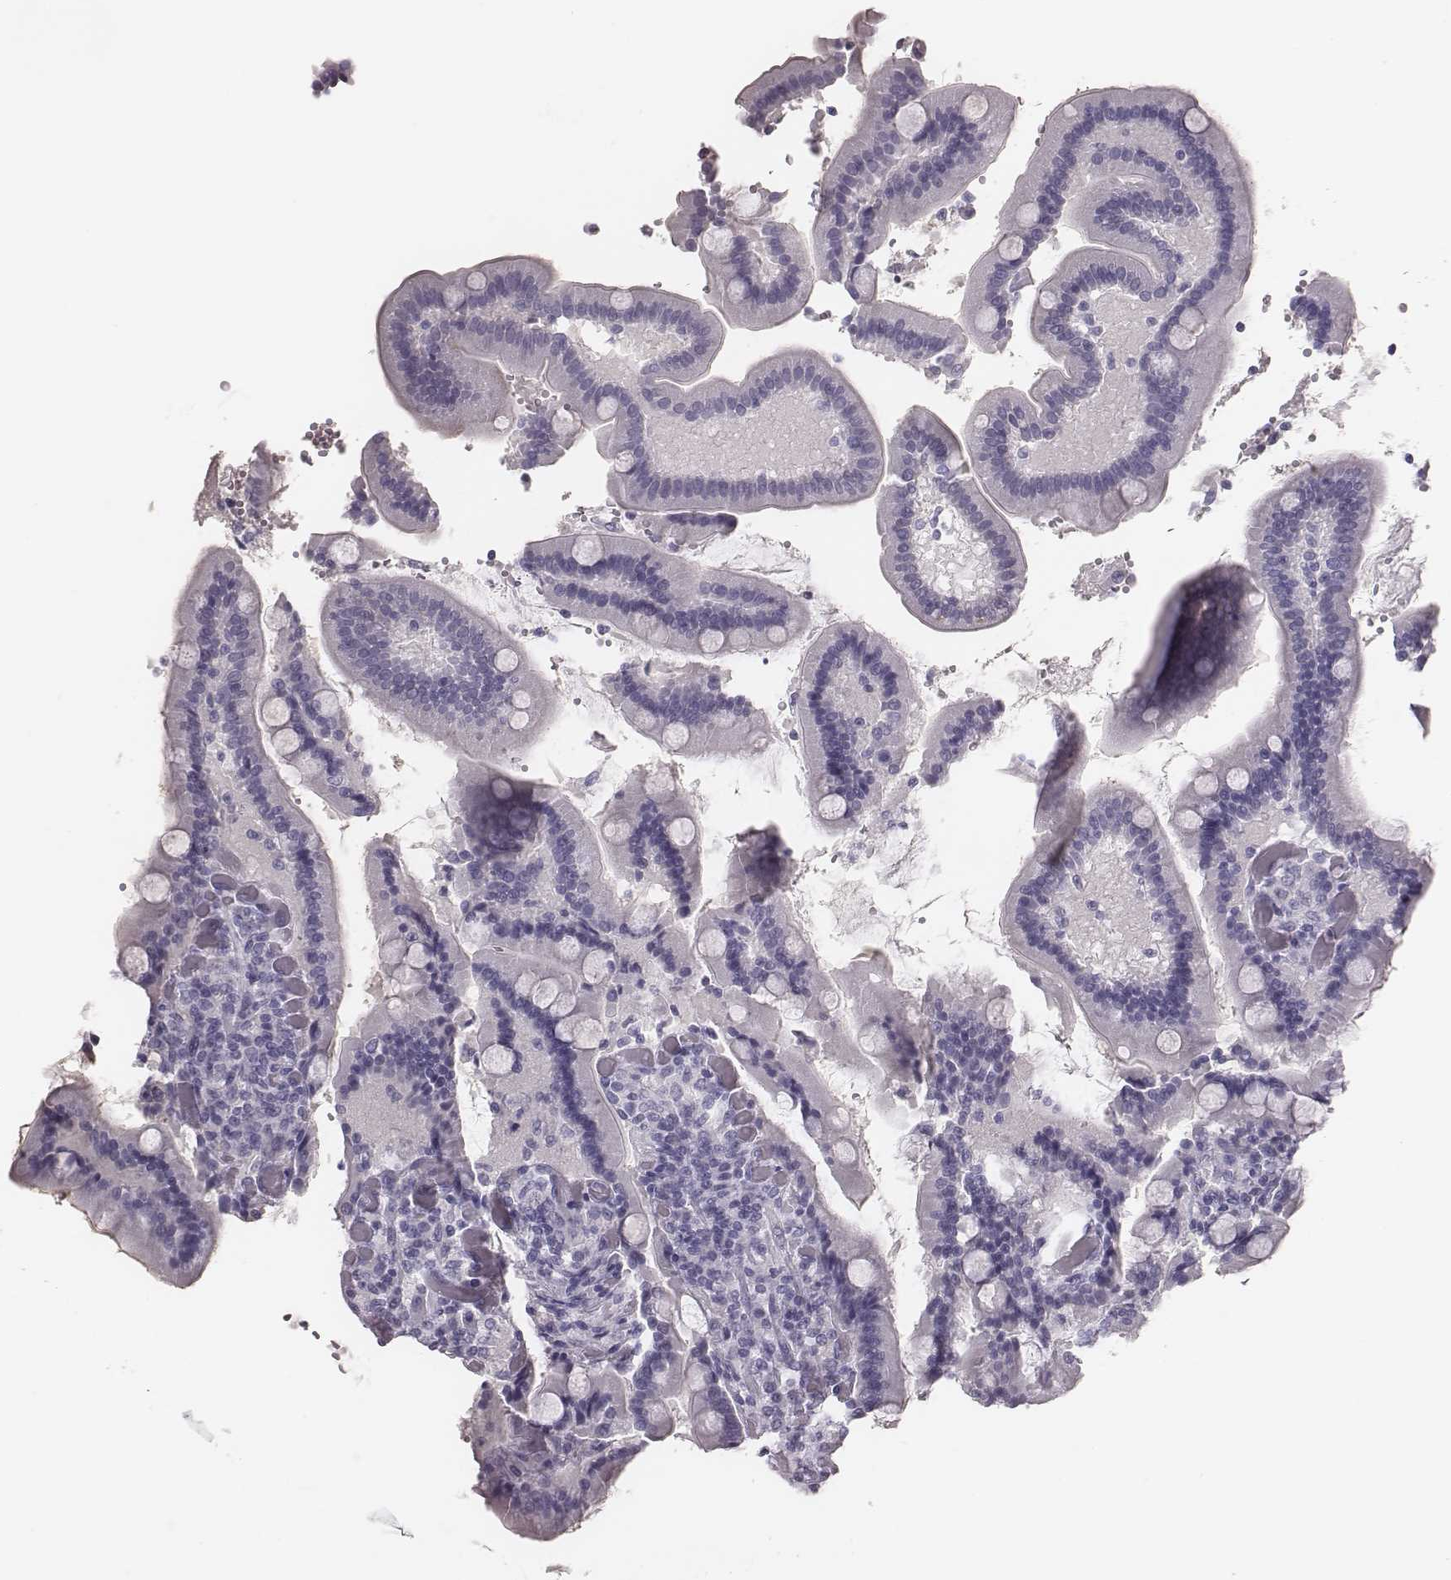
{"staining": {"intensity": "negative", "quantity": "none", "location": "none"}, "tissue": "duodenum", "cell_type": "Glandular cells", "image_type": "normal", "snomed": [{"axis": "morphology", "description": "Normal tissue, NOS"}, {"axis": "topography", "description": "Duodenum"}], "caption": "IHC image of normal human duodenum stained for a protein (brown), which shows no staining in glandular cells. (IHC, brightfield microscopy, high magnification).", "gene": "CSH1", "patient": {"sex": "female", "age": 62}}